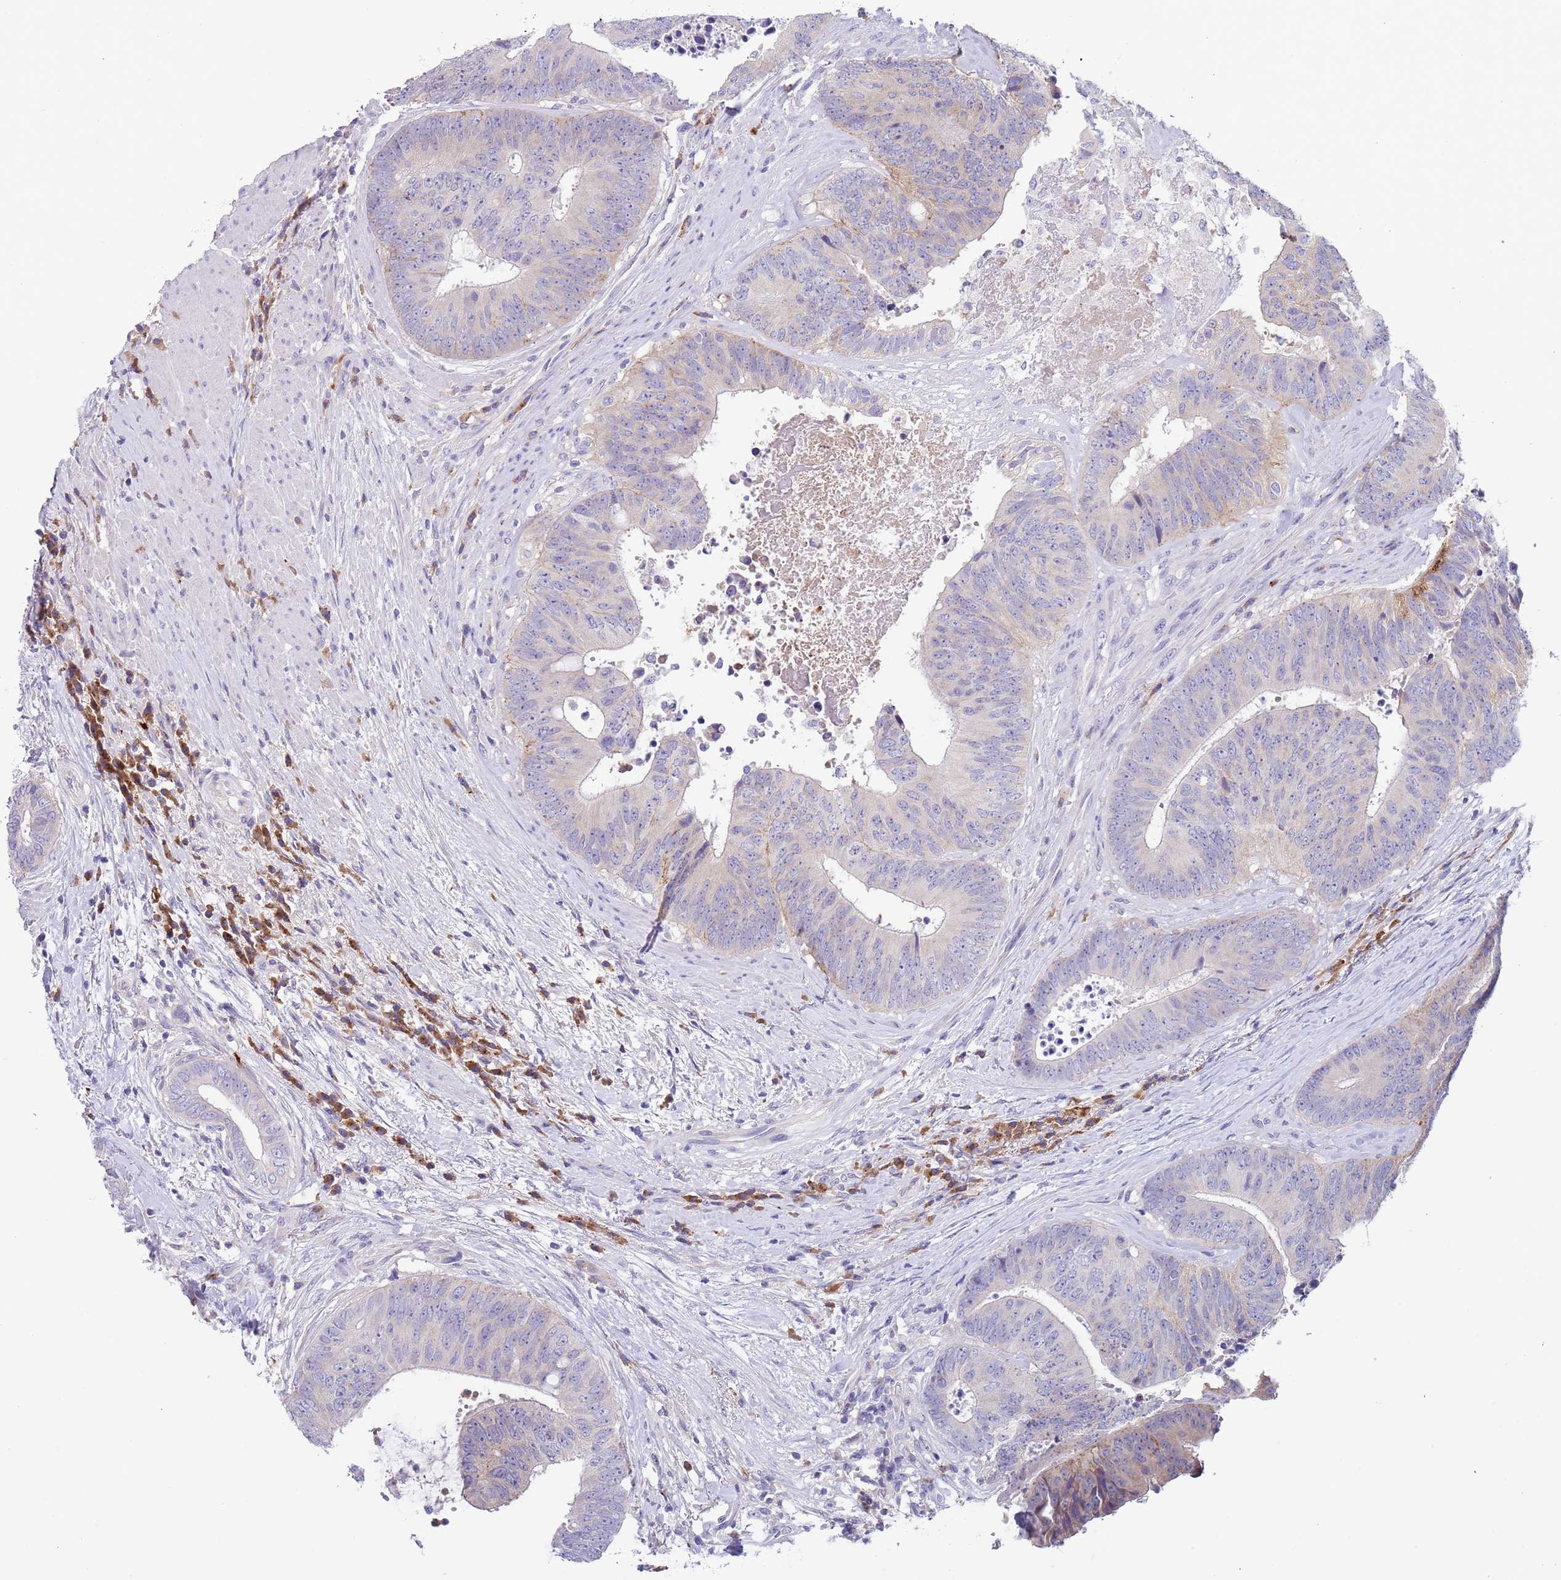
{"staining": {"intensity": "negative", "quantity": "none", "location": "none"}, "tissue": "colorectal cancer", "cell_type": "Tumor cells", "image_type": "cancer", "snomed": [{"axis": "morphology", "description": "Adenocarcinoma, NOS"}, {"axis": "topography", "description": "Rectum"}], "caption": "Tumor cells show no significant staining in adenocarcinoma (colorectal).", "gene": "TYW1", "patient": {"sex": "male", "age": 72}}